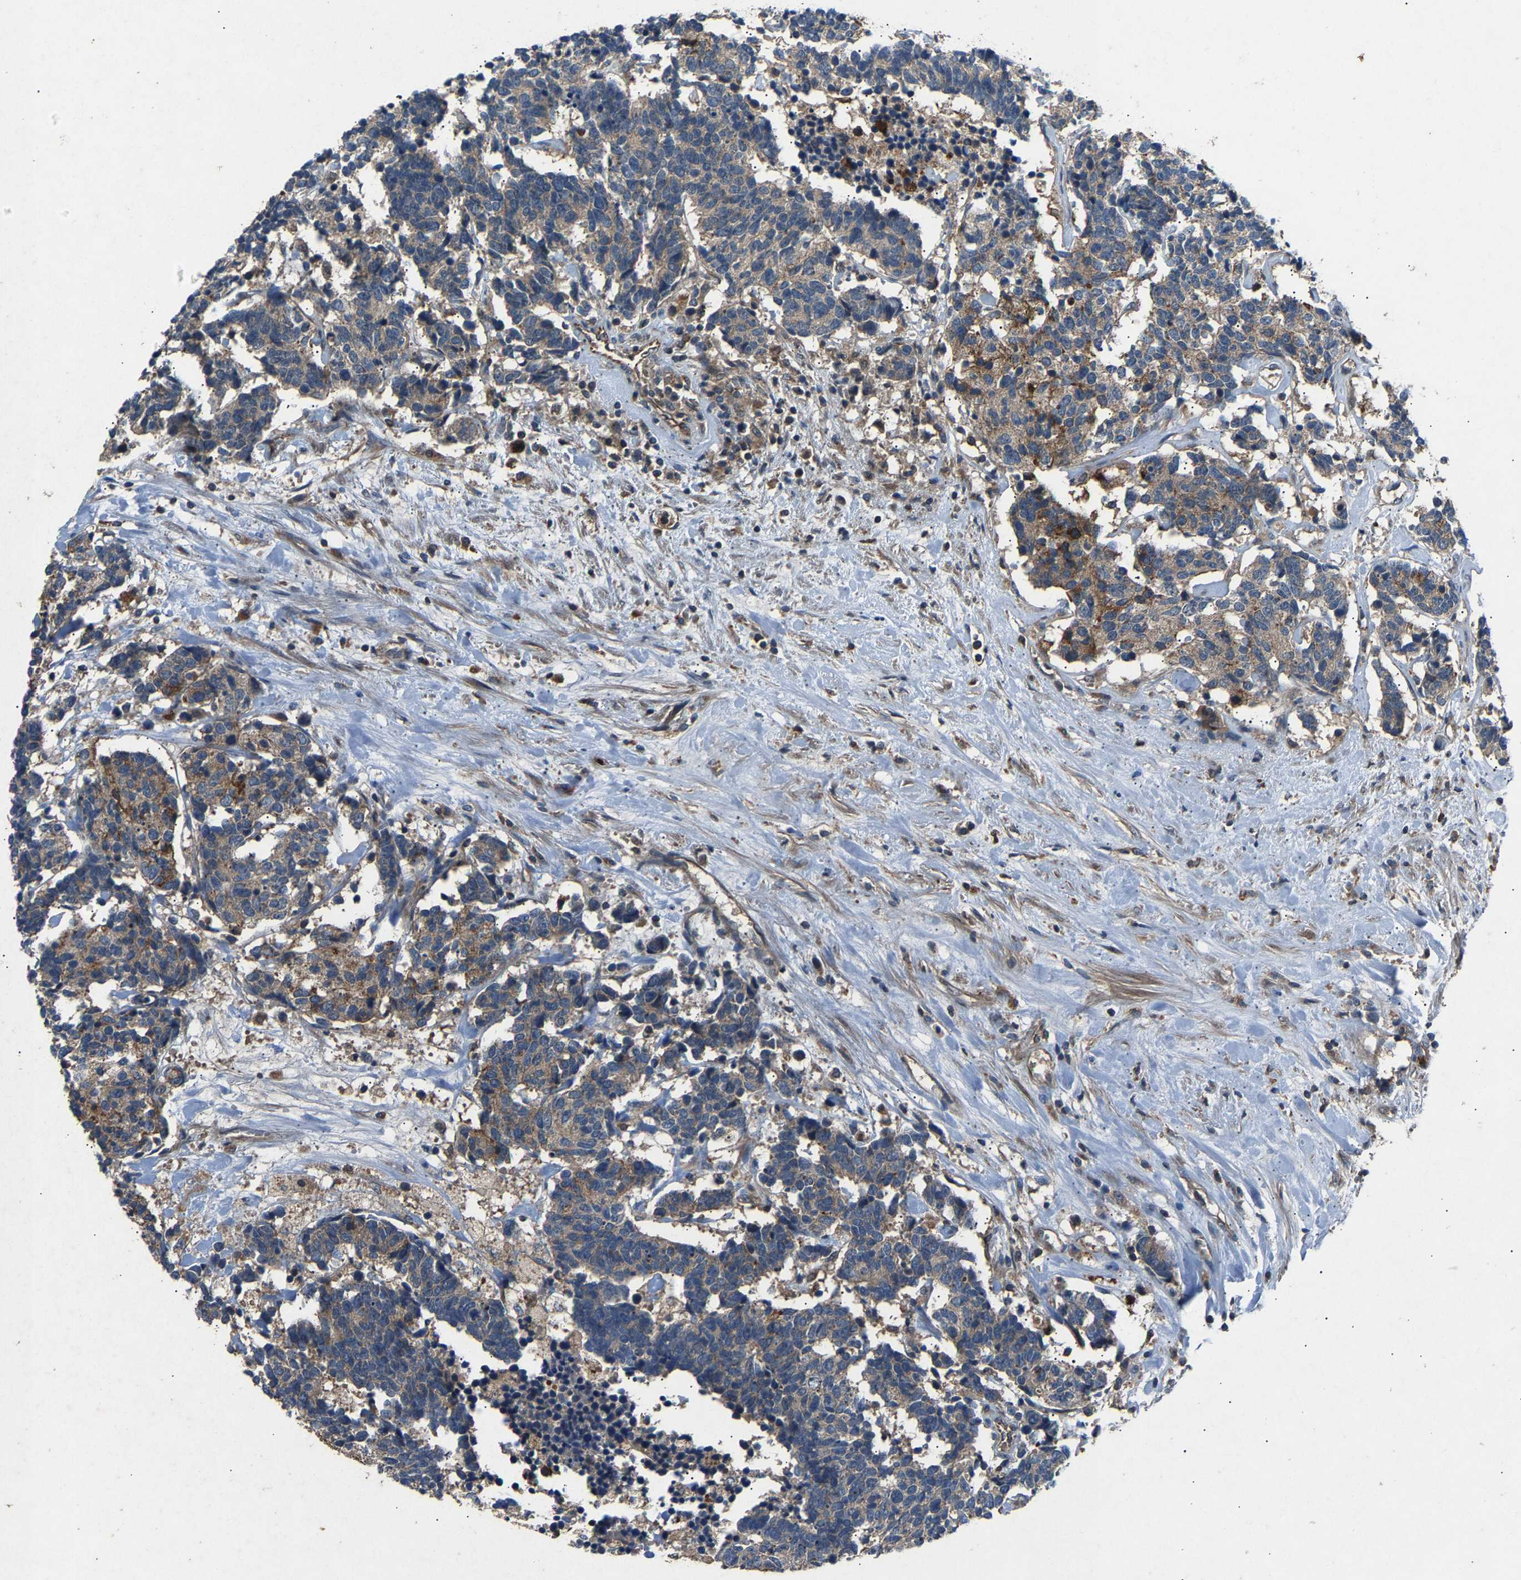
{"staining": {"intensity": "weak", "quantity": "<25%", "location": "cytoplasmic/membranous"}, "tissue": "carcinoid", "cell_type": "Tumor cells", "image_type": "cancer", "snomed": [{"axis": "morphology", "description": "Carcinoma, NOS"}, {"axis": "morphology", "description": "Carcinoid, malignant, NOS"}, {"axis": "topography", "description": "Urinary bladder"}], "caption": "Immunohistochemical staining of human malignant carcinoid exhibits no significant positivity in tumor cells.", "gene": "PPID", "patient": {"sex": "male", "age": 57}}